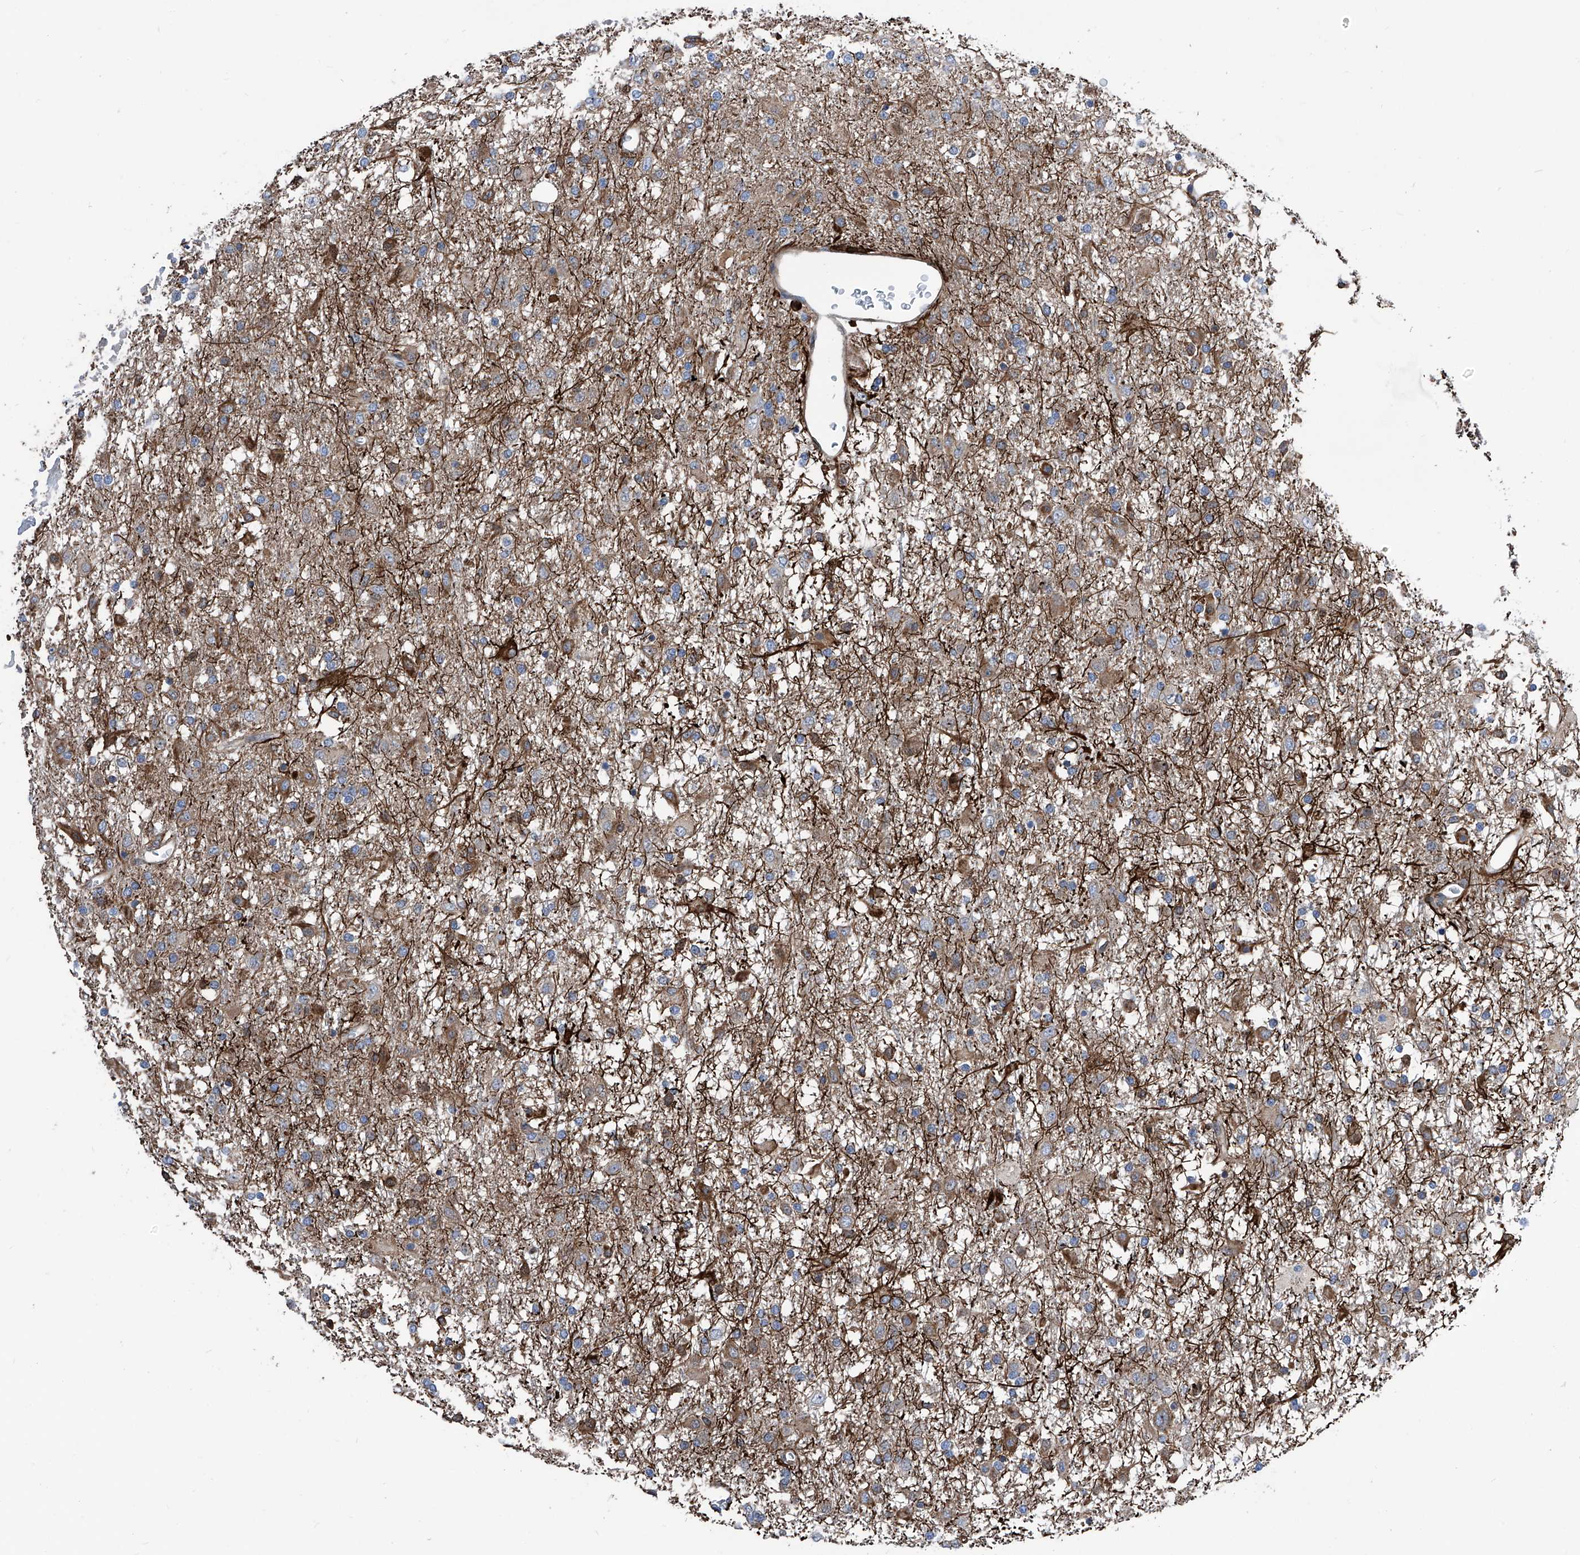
{"staining": {"intensity": "weak", "quantity": "25%-75%", "location": "cytoplasmic/membranous"}, "tissue": "glioma", "cell_type": "Tumor cells", "image_type": "cancer", "snomed": [{"axis": "morphology", "description": "Glioma, malignant, Low grade"}, {"axis": "topography", "description": "Brain"}], "caption": "The photomicrograph reveals immunohistochemical staining of malignant glioma (low-grade). There is weak cytoplasmic/membranous staining is present in about 25%-75% of tumor cells.", "gene": "ZNF484", "patient": {"sex": "male", "age": 65}}